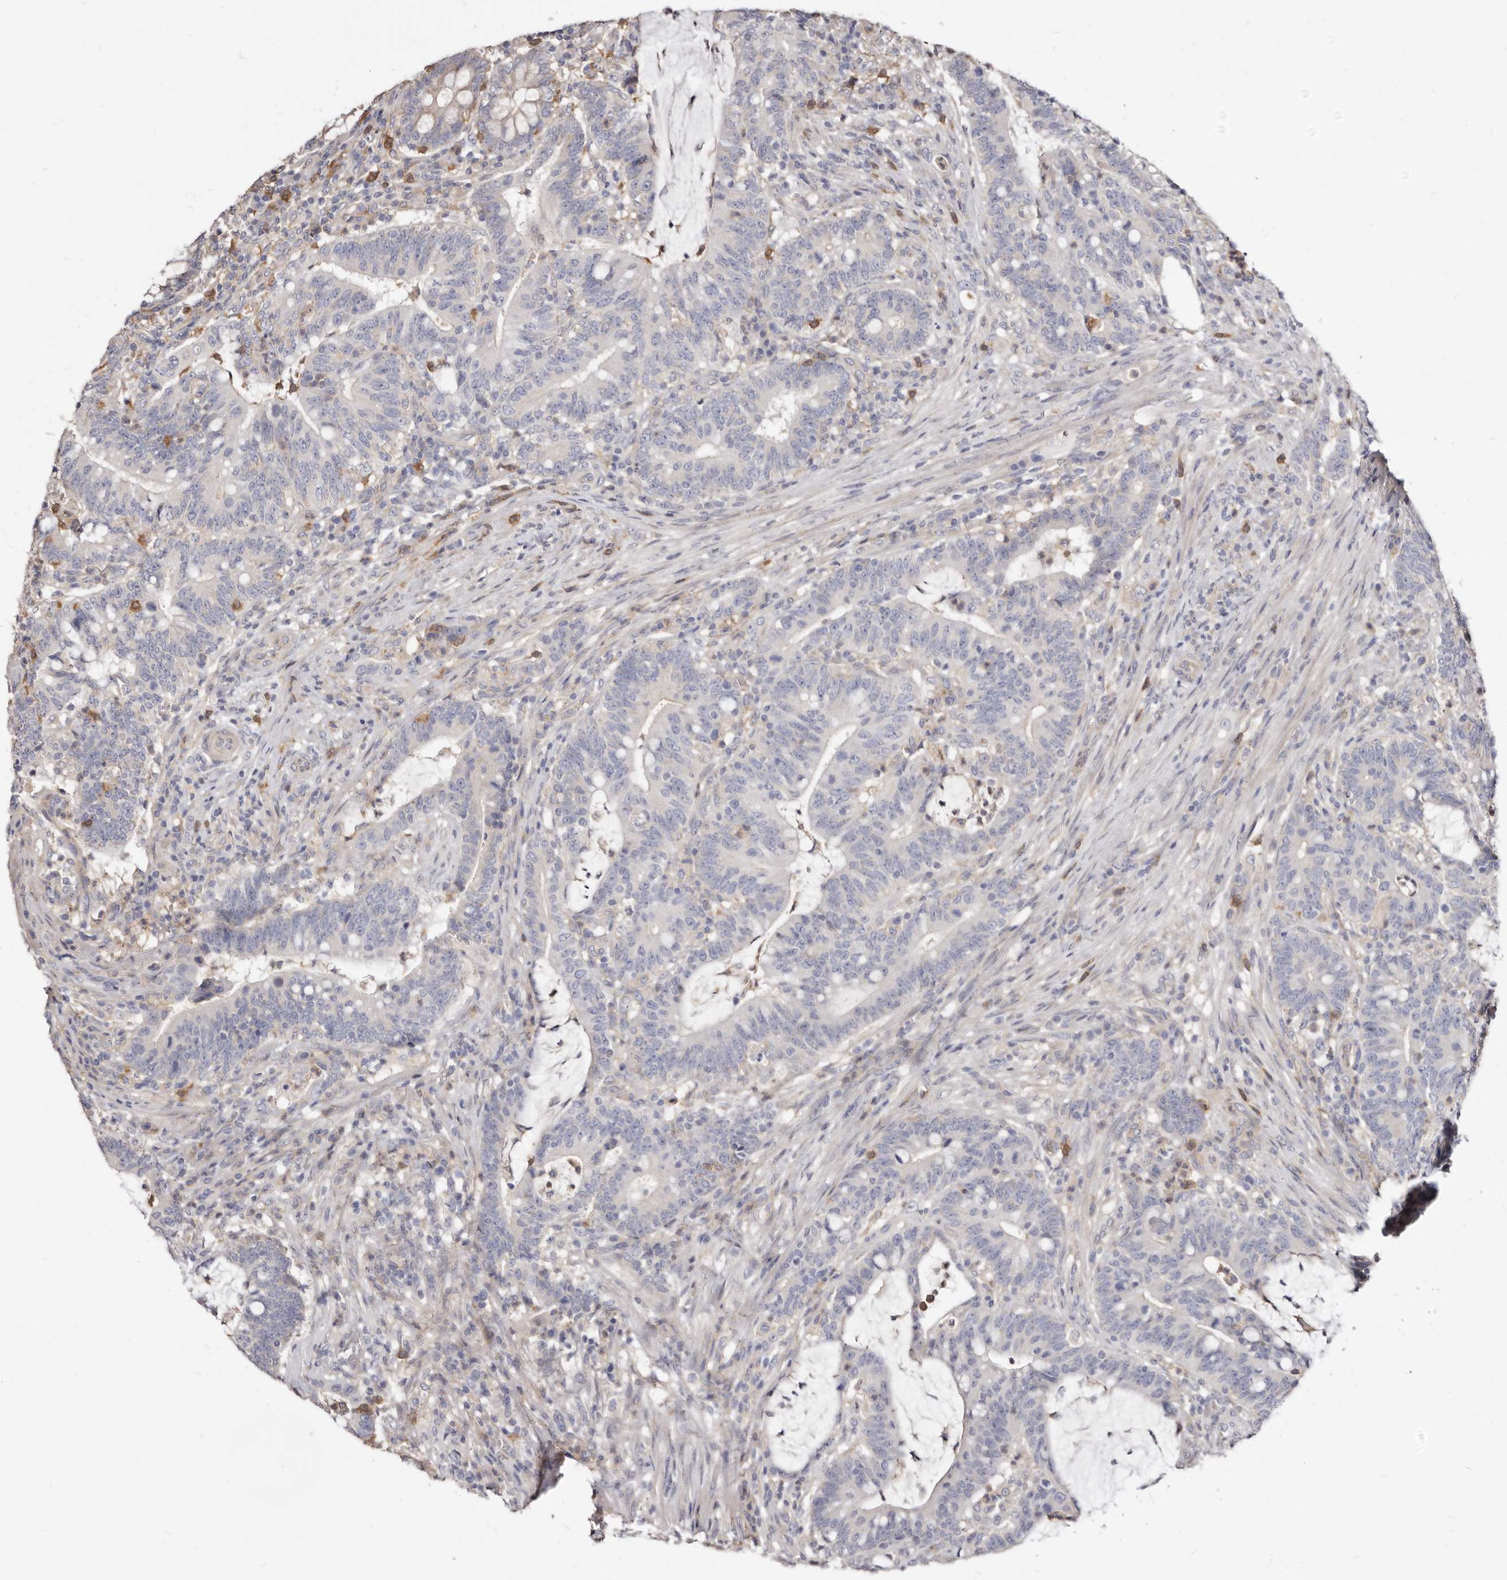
{"staining": {"intensity": "negative", "quantity": "none", "location": "none"}, "tissue": "colorectal cancer", "cell_type": "Tumor cells", "image_type": "cancer", "snomed": [{"axis": "morphology", "description": "Adenocarcinoma, NOS"}, {"axis": "topography", "description": "Colon"}], "caption": "This photomicrograph is of colorectal cancer (adenocarcinoma) stained with IHC to label a protein in brown with the nuclei are counter-stained blue. There is no staining in tumor cells. Nuclei are stained in blue.", "gene": "LRRC25", "patient": {"sex": "female", "age": 66}}